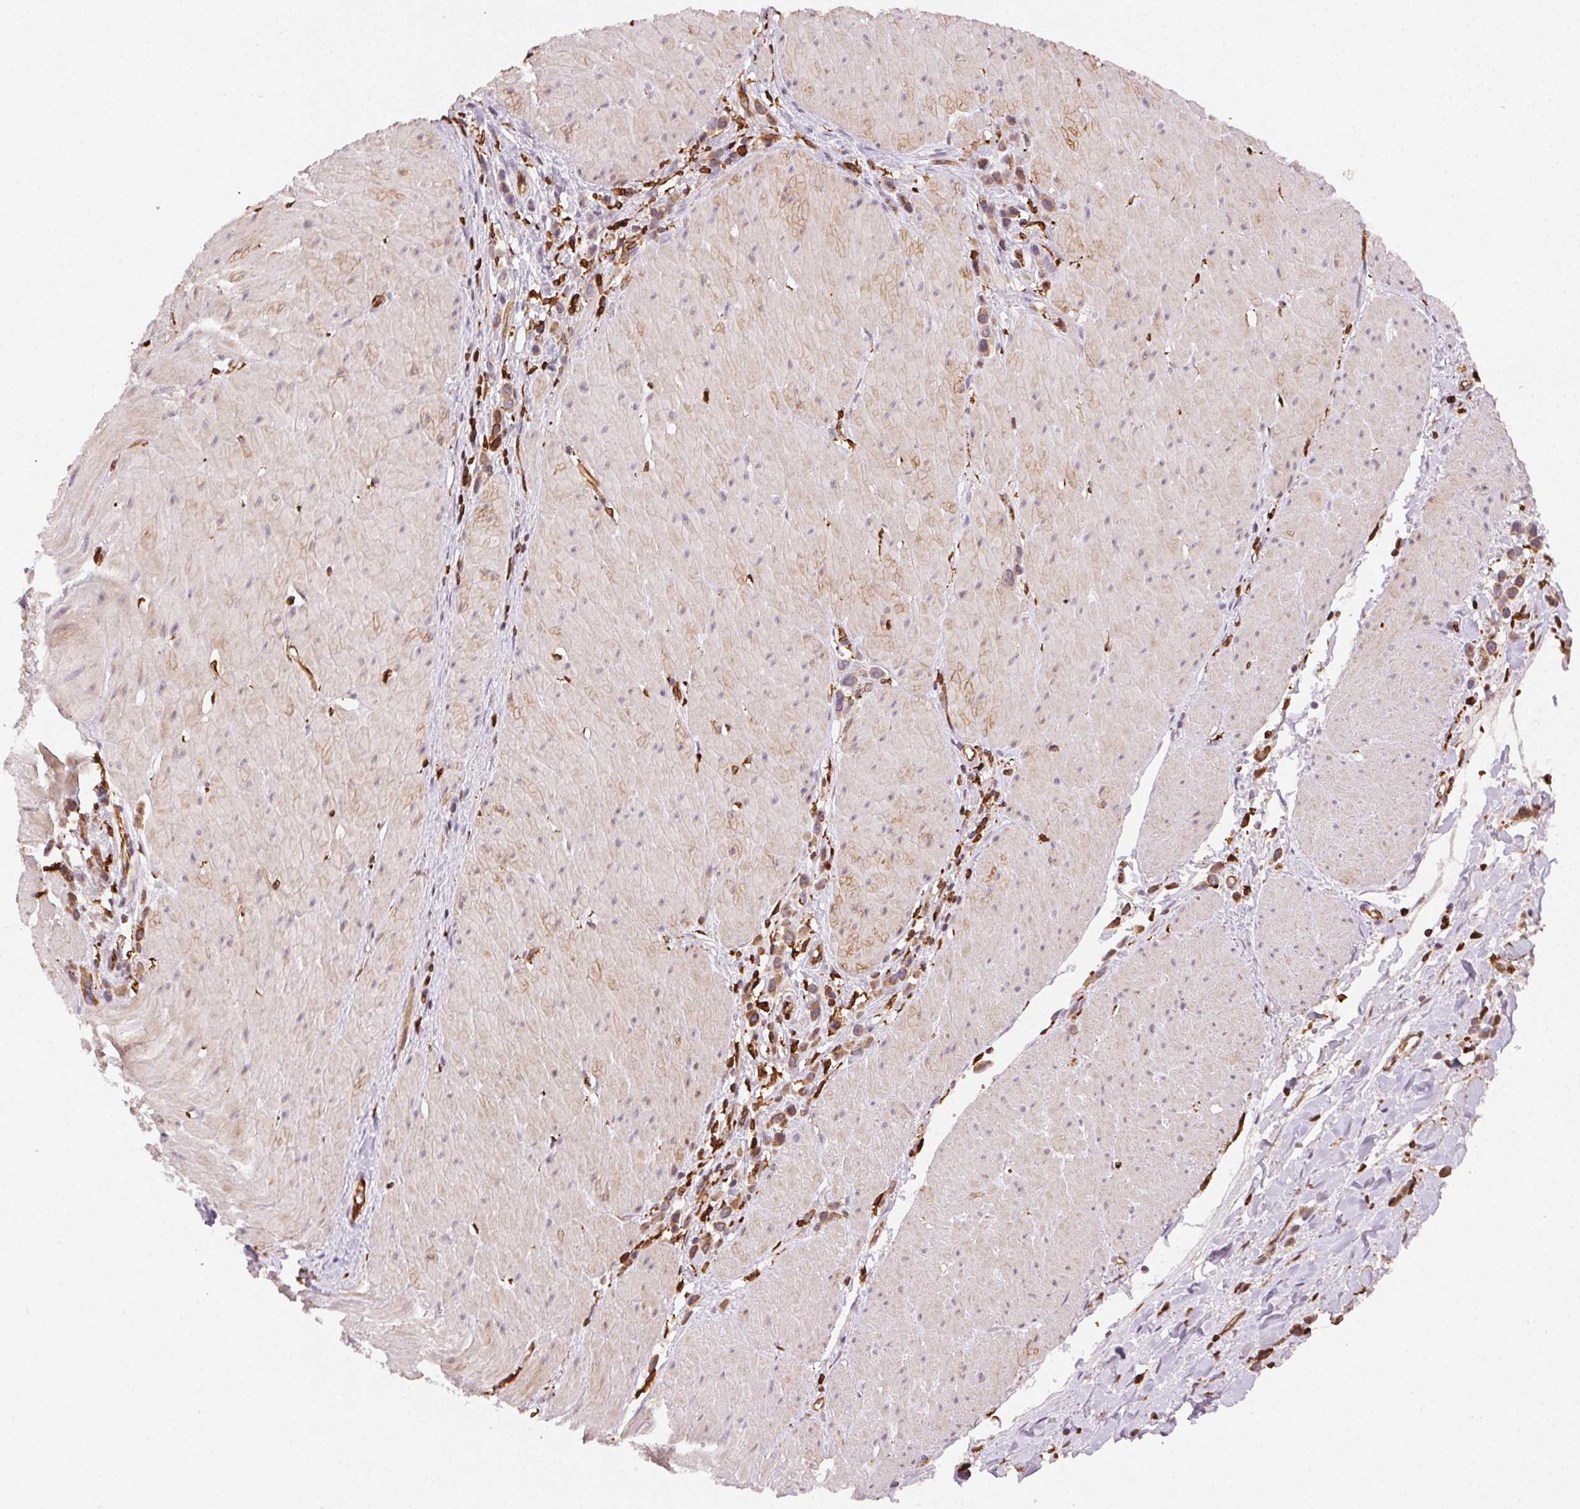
{"staining": {"intensity": "moderate", "quantity": ">75%", "location": "cytoplasmic/membranous"}, "tissue": "stomach cancer", "cell_type": "Tumor cells", "image_type": "cancer", "snomed": [{"axis": "morphology", "description": "Adenocarcinoma, NOS"}, {"axis": "topography", "description": "Stomach"}], "caption": "DAB (3,3'-diaminobenzidine) immunohistochemical staining of human stomach adenocarcinoma demonstrates moderate cytoplasmic/membranous protein expression in approximately >75% of tumor cells.", "gene": "RNASET2", "patient": {"sex": "male", "age": 47}}